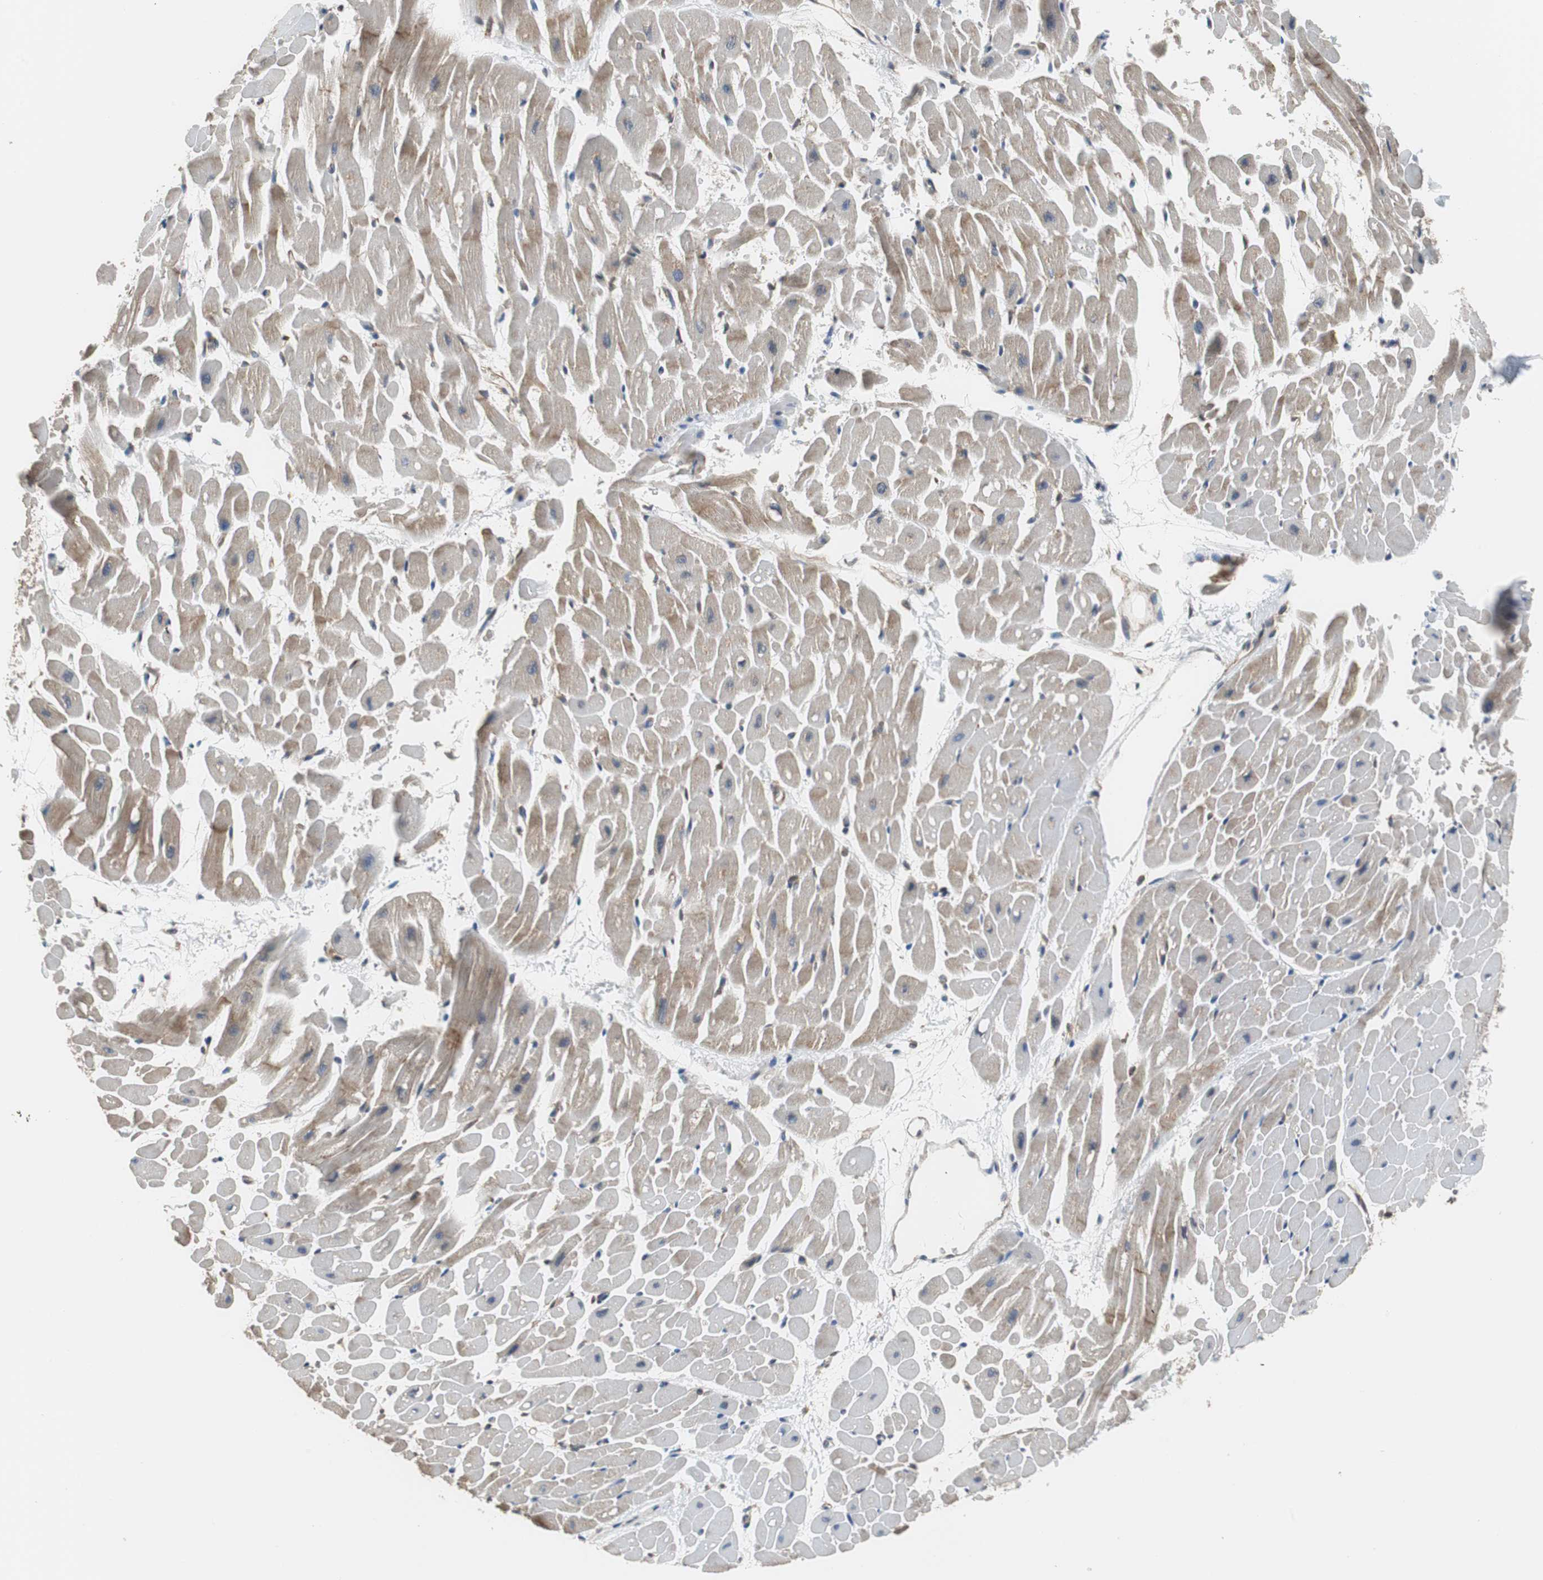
{"staining": {"intensity": "moderate", "quantity": "25%-75%", "location": "cytoplasmic/membranous"}, "tissue": "heart muscle", "cell_type": "Cardiomyocytes", "image_type": "normal", "snomed": [{"axis": "morphology", "description": "Normal tissue, NOS"}, {"axis": "topography", "description": "Heart"}], "caption": "The immunohistochemical stain shows moderate cytoplasmic/membranous positivity in cardiomyocytes of unremarkable heart muscle. The staining is performed using DAB brown chromogen to label protein expression. The nuclei are counter-stained blue using hematoxylin.", "gene": "KIF3B", "patient": {"sex": "male", "age": 45}}